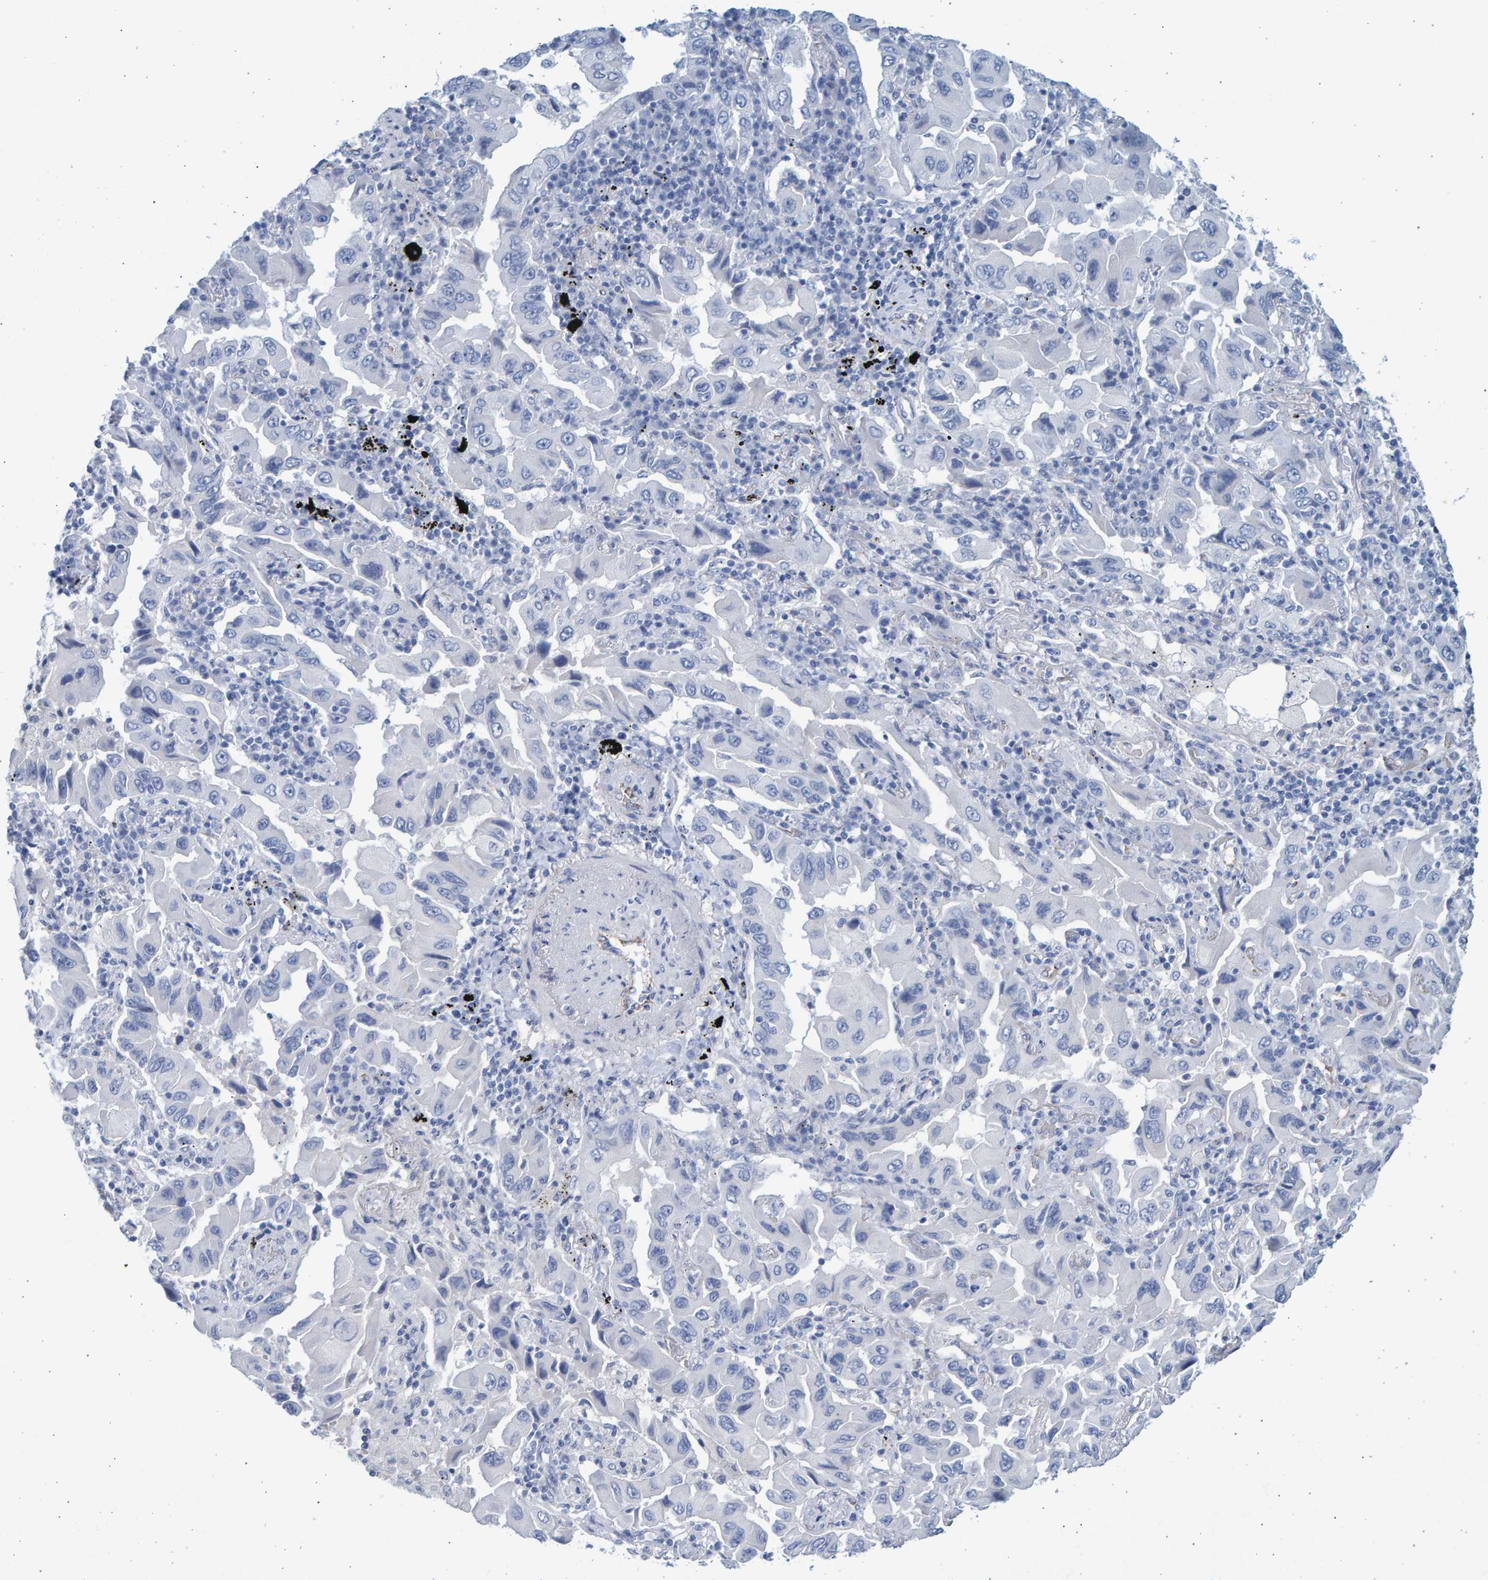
{"staining": {"intensity": "negative", "quantity": "none", "location": "none"}, "tissue": "lung cancer", "cell_type": "Tumor cells", "image_type": "cancer", "snomed": [{"axis": "morphology", "description": "Adenocarcinoma, NOS"}, {"axis": "topography", "description": "Lung"}], "caption": "This is an immunohistochemistry micrograph of human lung adenocarcinoma. There is no expression in tumor cells.", "gene": "SLC34A3", "patient": {"sex": "female", "age": 65}}